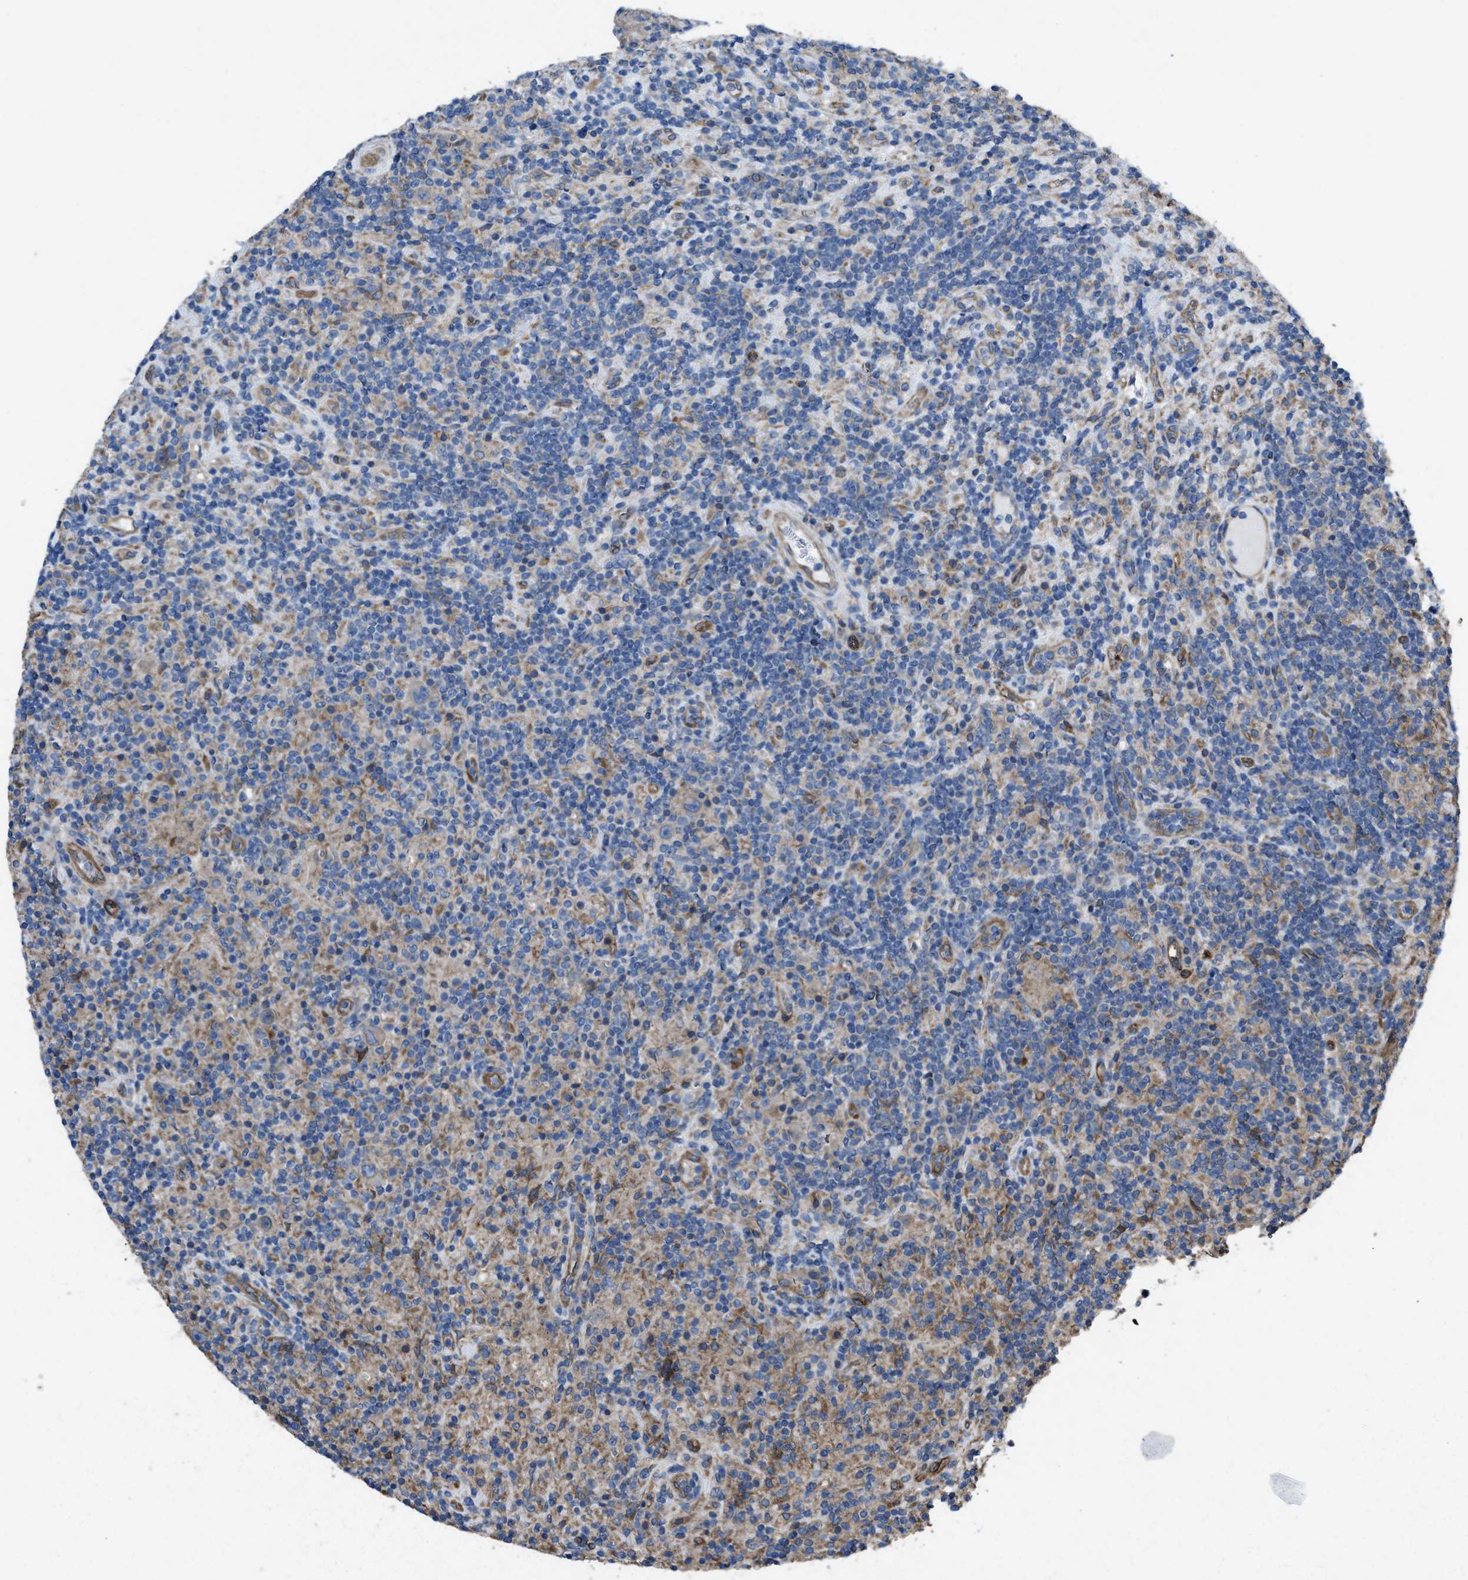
{"staining": {"intensity": "weak", "quantity": "25%-75%", "location": "cytoplasmic/membranous"}, "tissue": "lymphoma", "cell_type": "Tumor cells", "image_type": "cancer", "snomed": [{"axis": "morphology", "description": "Hodgkin's disease, NOS"}, {"axis": "topography", "description": "Lymph node"}], "caption": "A high-resolution image shows IHC staining of lymphoma, which shows weak cytoplasmic/membranous expression in about 25%-75% of tumor cells.", "gene": "DOLPP1", "patient": {"sex": "male", "age": 70}}